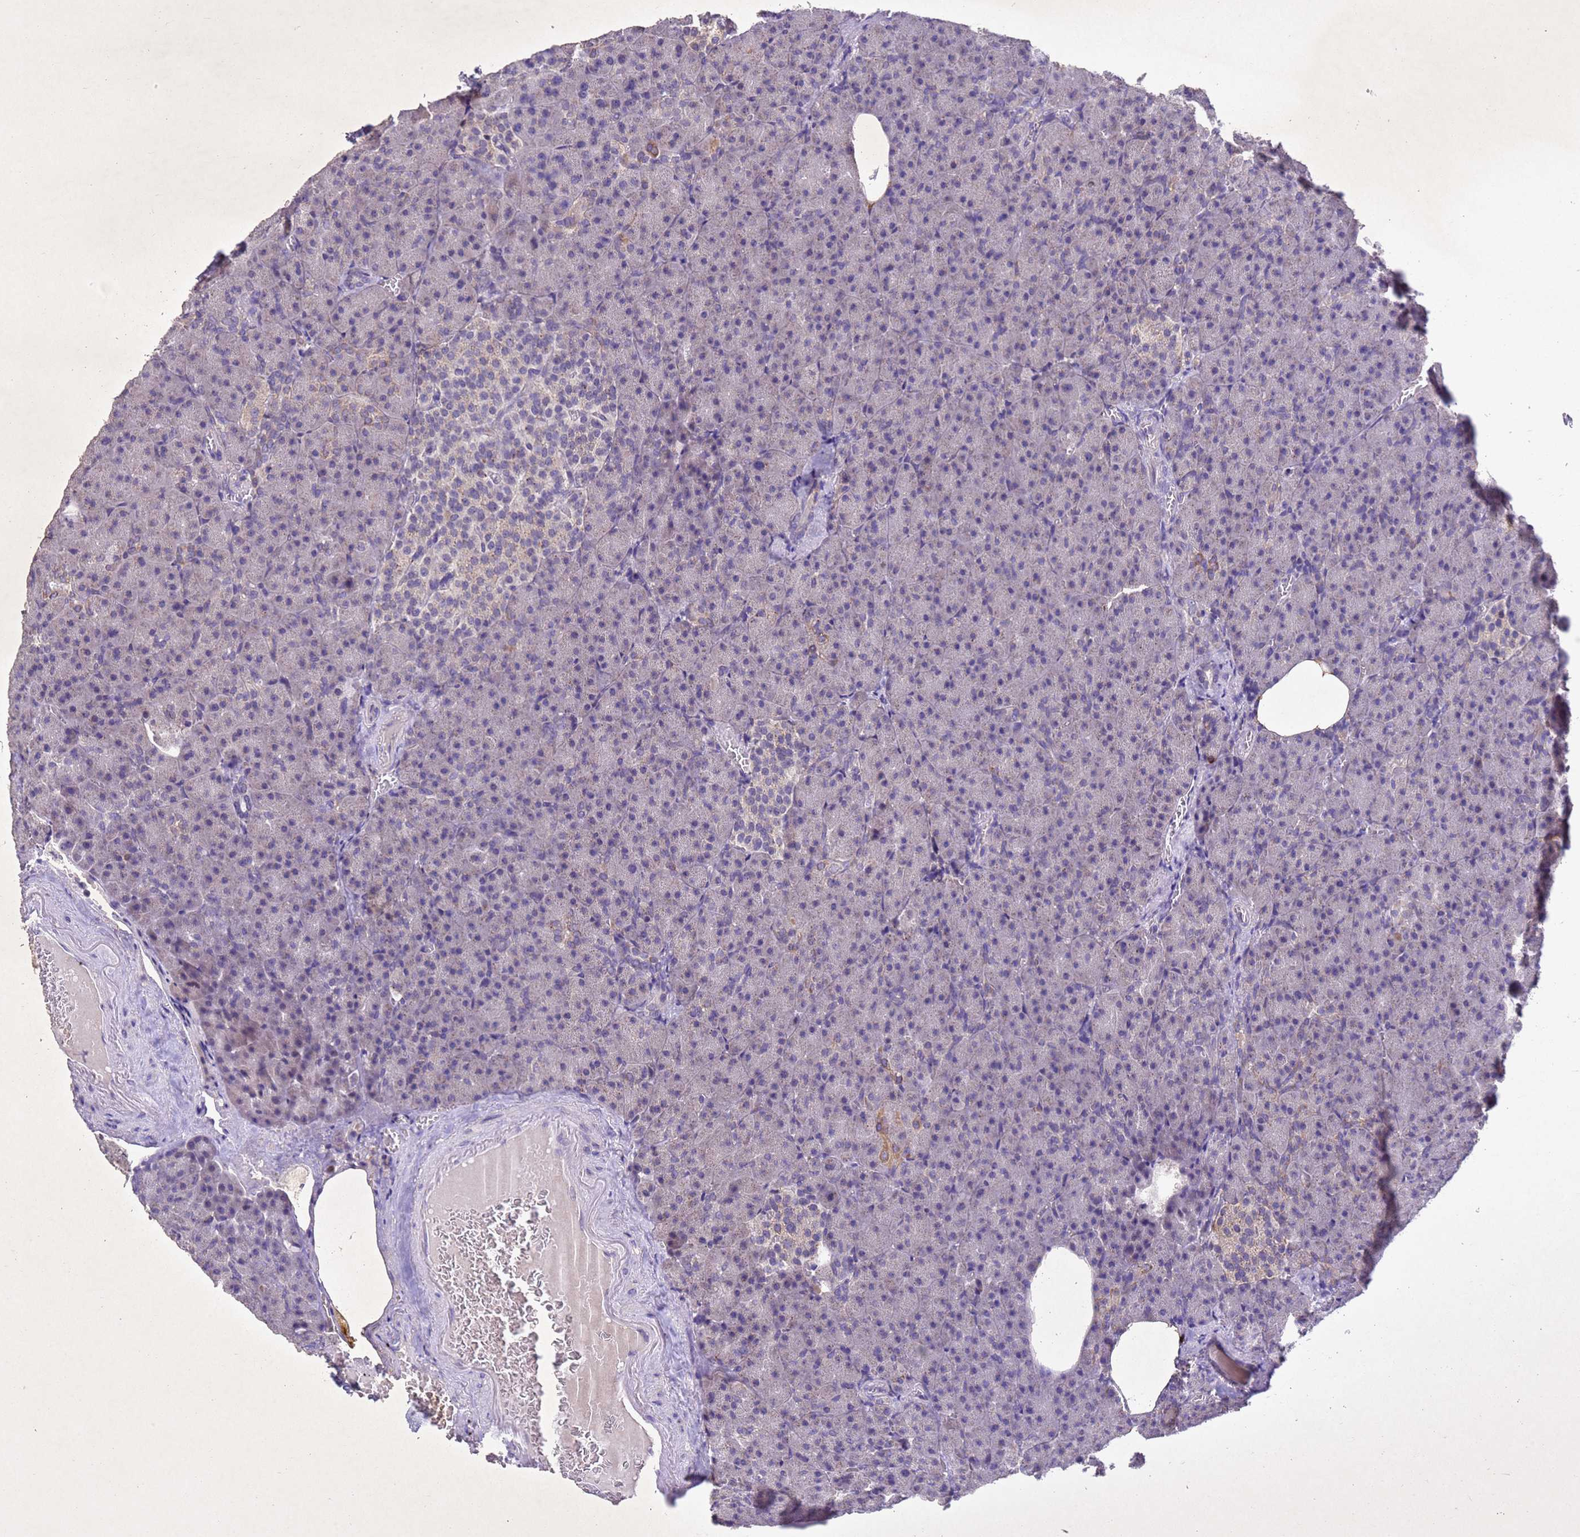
{"staining": {"intensity": "weak", "quantity": "<25%", "location": "cytoplasmic/membranous"}, "tissue": "pancreas", "cell_type": "Exocrine glandular cells", "image_type": "normal", "snomed": [{"axis": "morphology", "description": "Normal tissue, NOS"}, {"axis": "topography", "description": "Pancreas"}], "caption": "This is an IHC micrograph of normal pancreas. There is no expression in exocrine glandular cells.", "gene": "NLRP11", "patient": {"sex": "female", "age": 74}}